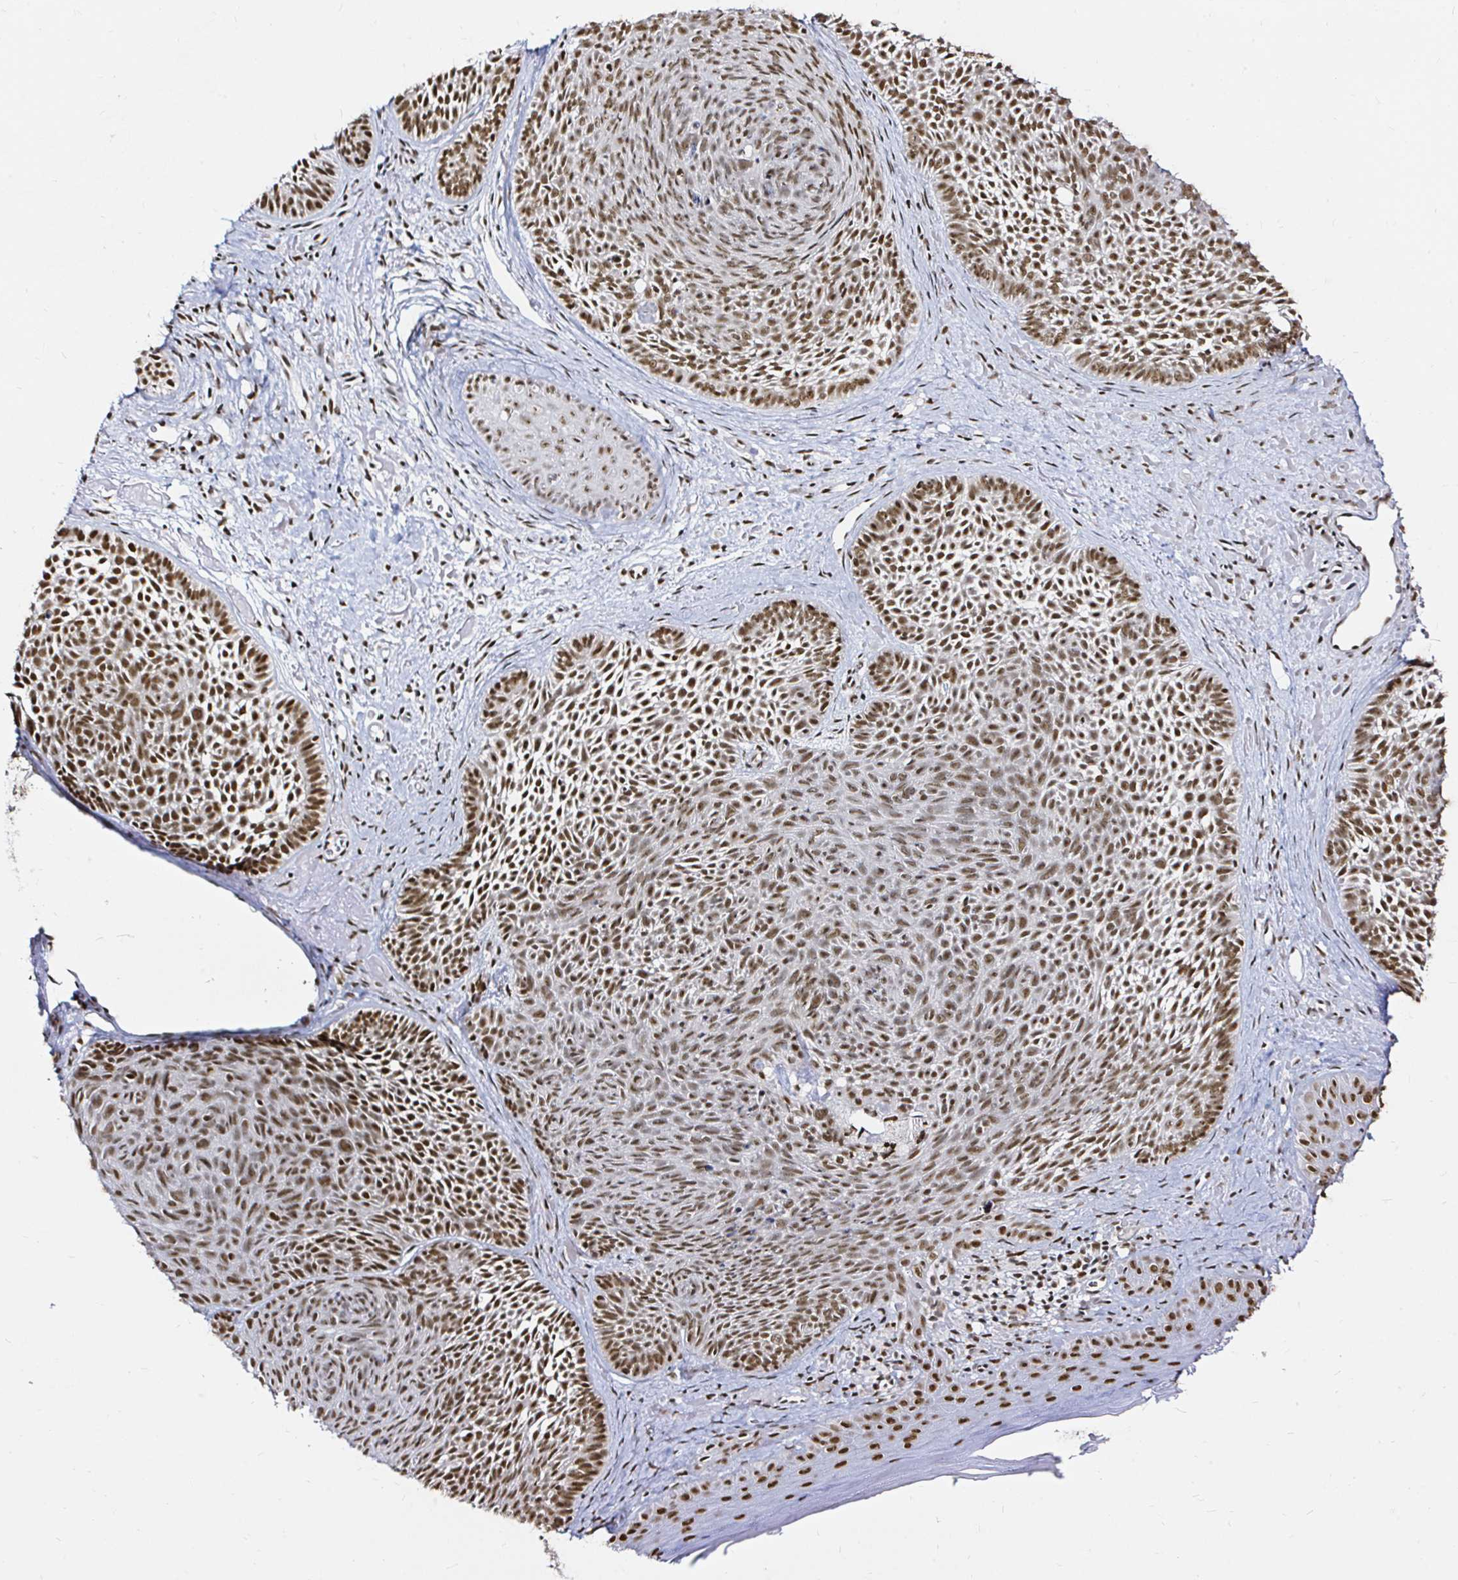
{"staining": {"intensity": "moderate", "quantity": ">75%", "location": "nuclear"}, "tissue": "skin cancer", "cell_type": "Tumor cells", "image_type": "cancer", "snomed": [{"axis": "morphology", "description": "Basal cell carcinoma"}, {"axis": "topography", "description": "Skin"}], "caption": "This micrograph exhibits immunohistochemistry (IHC) staining of skin basal cell carcinoma, with medium moderate nuclear positivity in approximately >75% of tumor cells.", "gene": "SNRPC", "patient": {"sex": "male", "age": 81}}